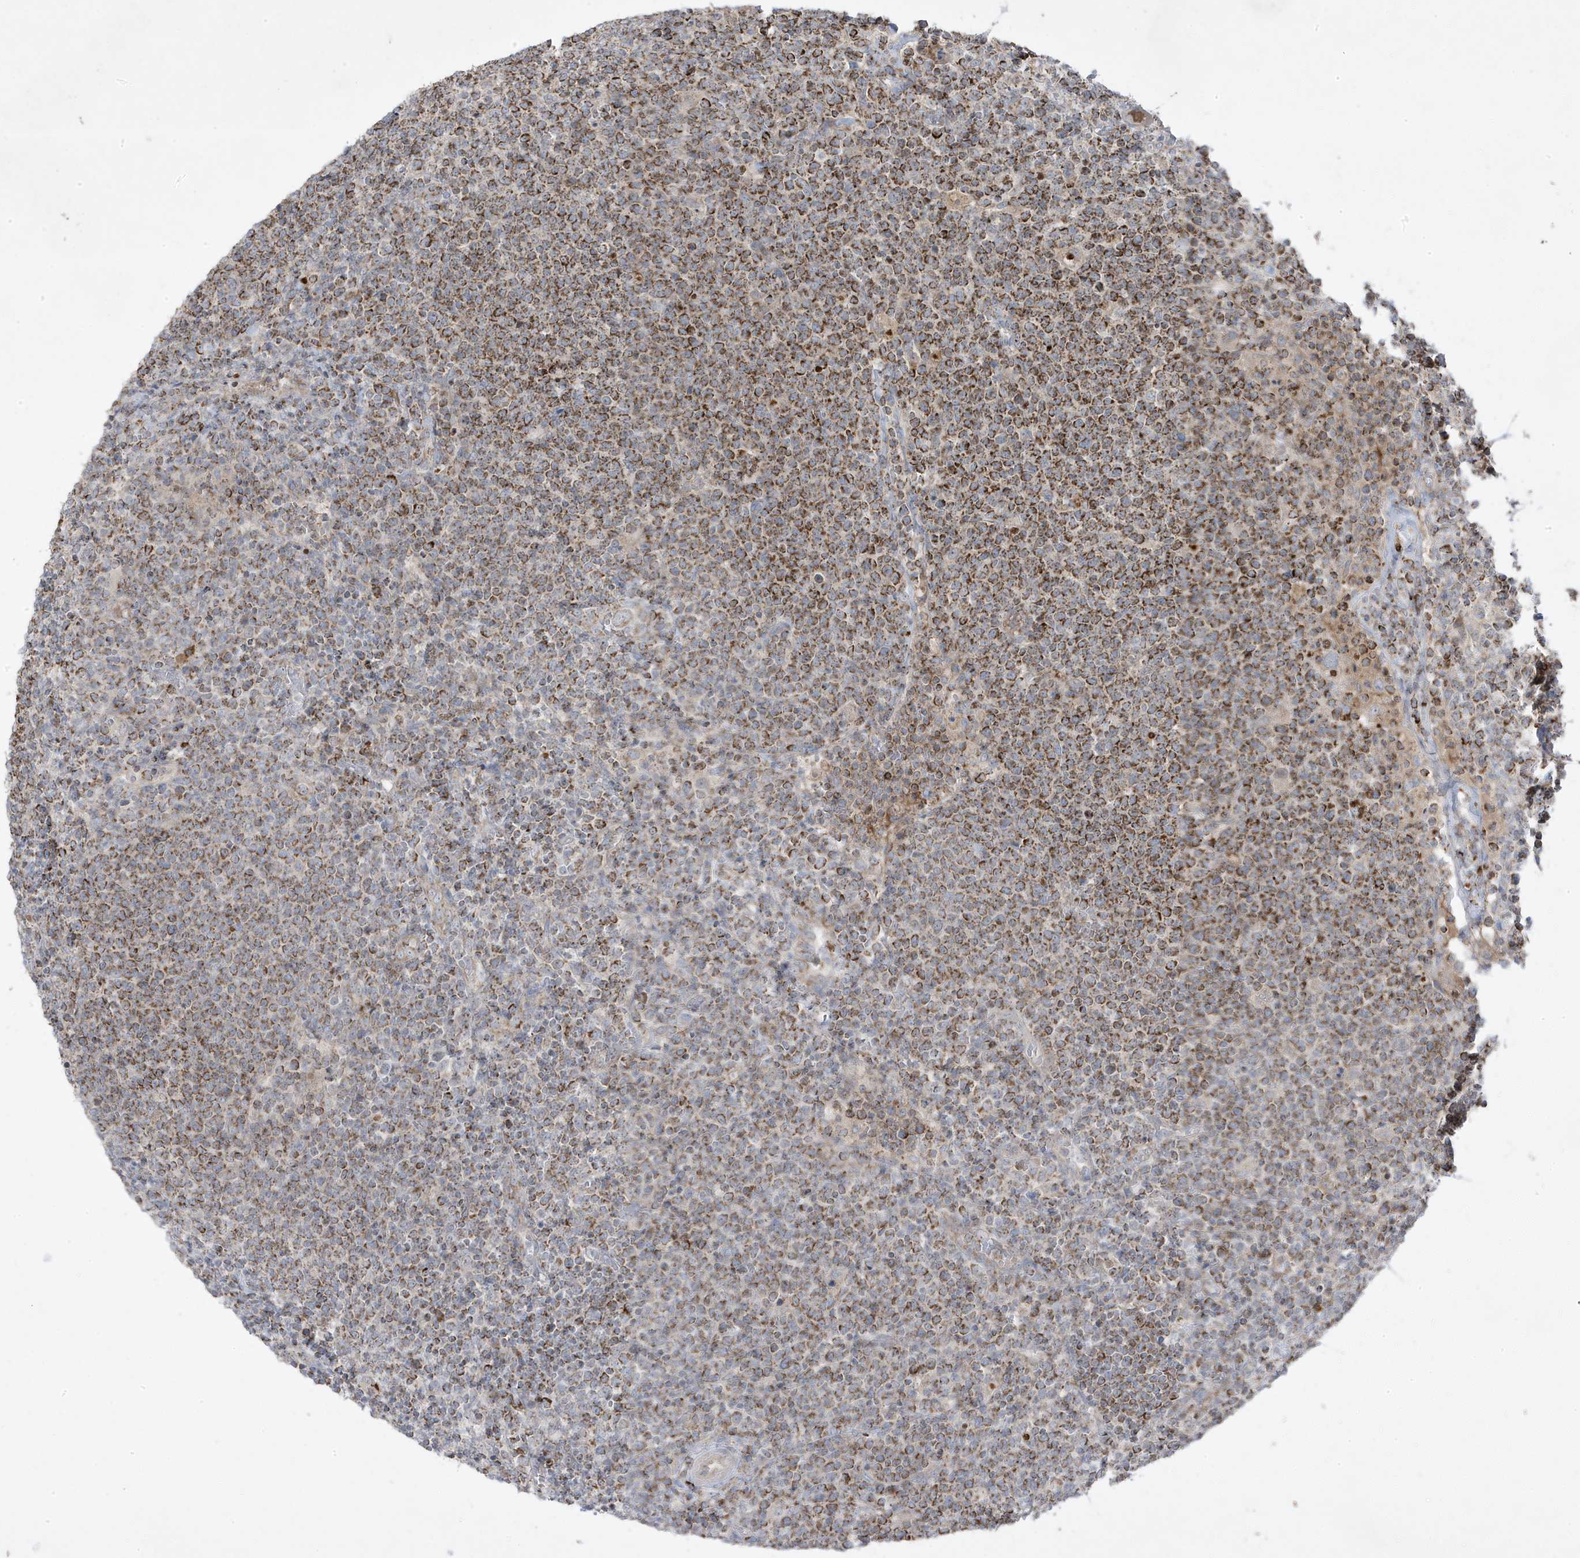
{"staining": {"intensity": "moderate", "quantity": ">75%", "location": "cytoplasmic/membranous"}, "tissue": "lymphoma", "cell_type": "Tumor cells", "image_type": "cancer", "snomed": [{"axis": "morphology", "description": "Malignant lymphoma, non-Hodgkin's type, High grade"}, {"axis": "topography", "description": "Lymph node"}], "caption": "Malignant lymphoma, non-Hodgkin's type (high-grade) tissue exhibits moderate cytoplasmic/membranous staining in approximately >75% of tumor cells", "gene": "ADAMTSL3", "patient": {"sex": "male", "age": 61}}